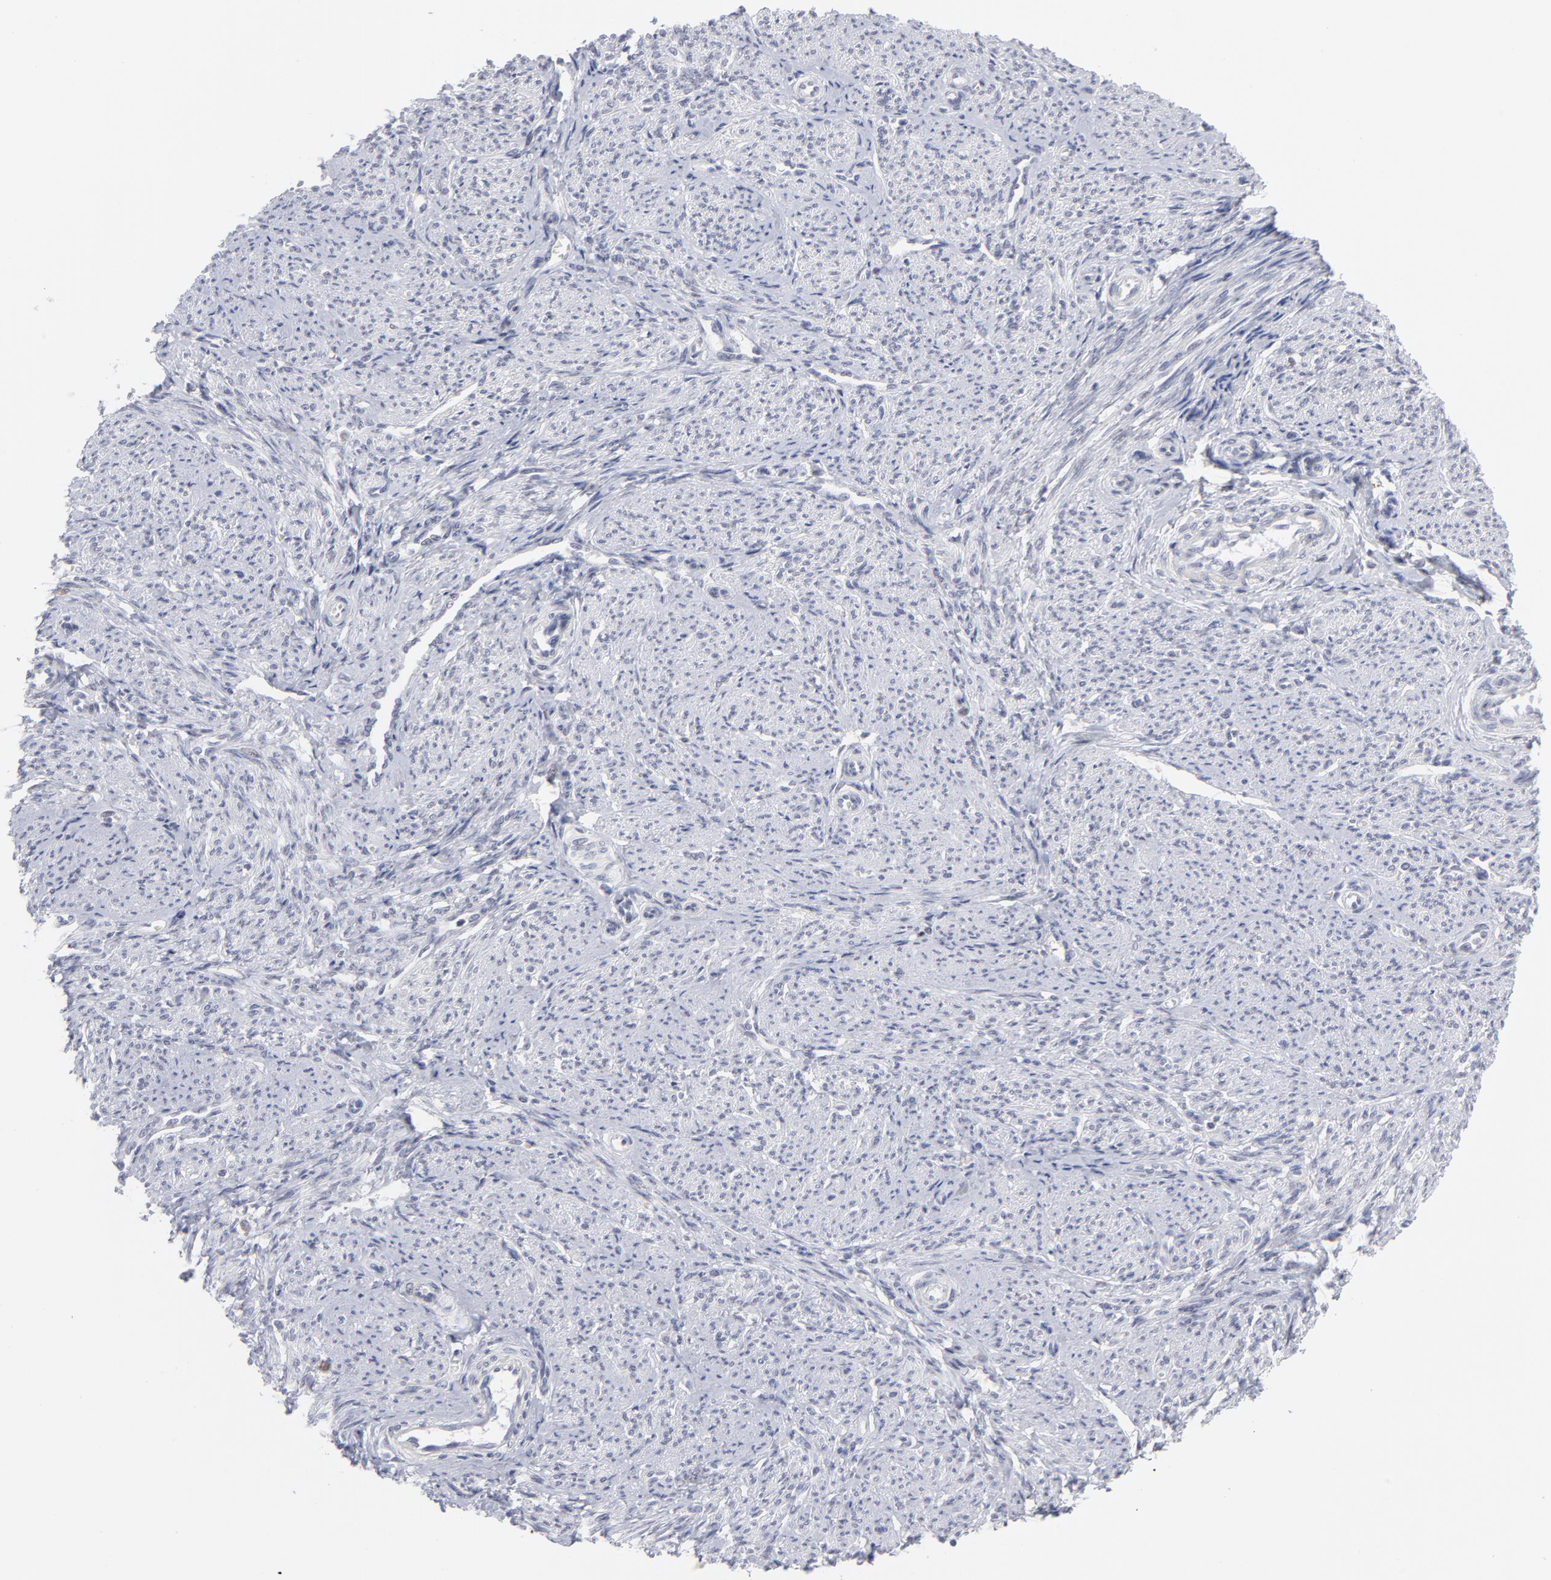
{"staining": {"intensity": "negative", "quantity": "none", "location": "none"}, "tissue": "smooth muscle", "cell_type": "Smooth muscle cells", "image_type": "normal", "snomed": [{"axis": "morphology", "description": "Normal tissue, NOS"}, {"axis": "topography", "description": "Smooth muscle"}], "caption": "Image shows no protein expression in smooth muscle cells of unremarkable smooth muscle. The staining was performed using DAB (3,3'-diaminobenzidine) to visualize the protein expression in brown, while the nuclei were stained in blue with hematoxylin (Magnification: 20x).", "gene": "CCR2", "patient": {"sex": "female", "age": 65}}